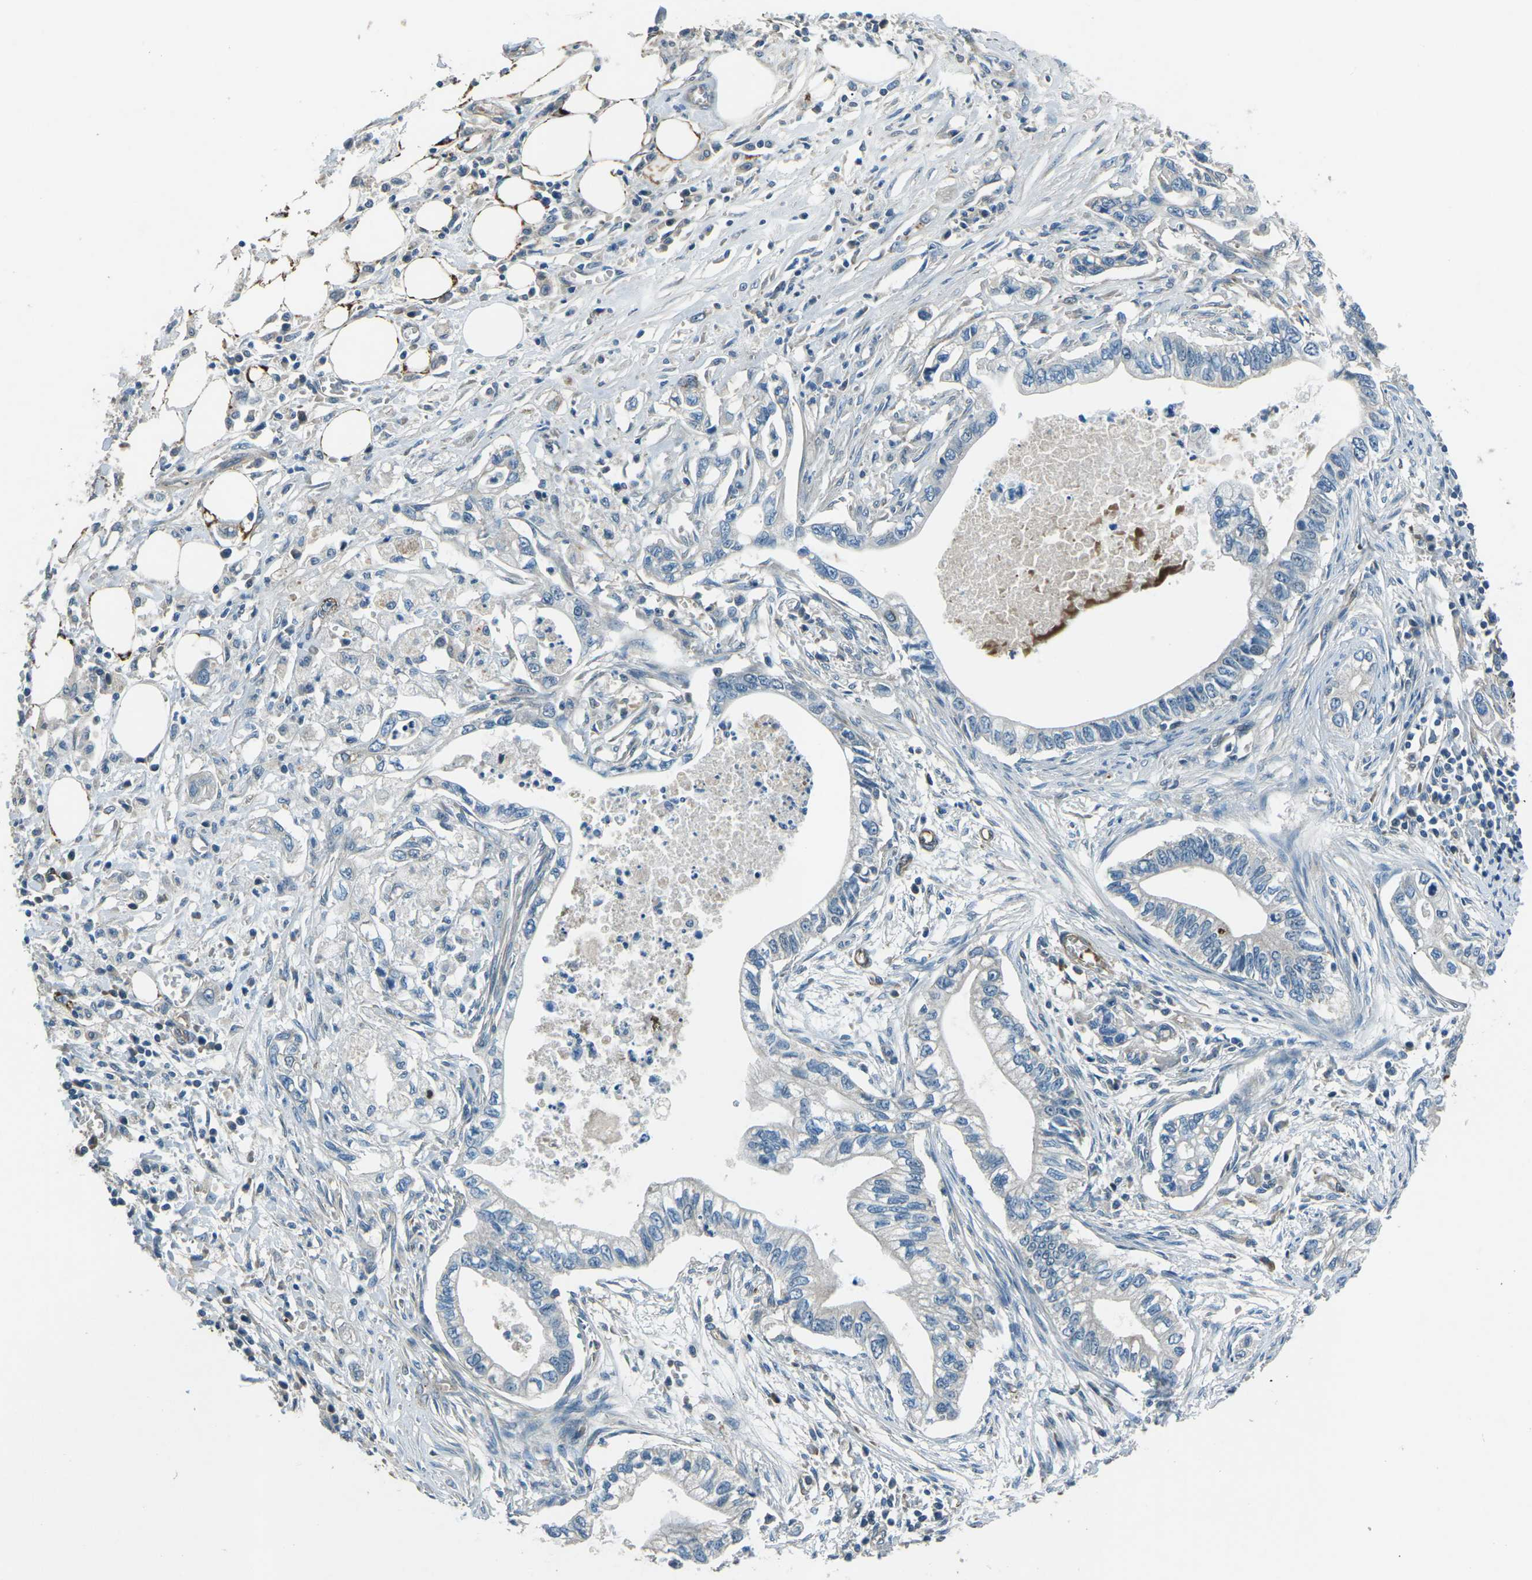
{"staining": {"intensity": "negative", "quantity": "none", "location": "none"}, "tissue": "pancreatic cancer", "cell_type": "Tumor cells", "image_type": "cancer", "snomed": [{"axis": "morphology", "description": "Adenocarcinoma, NOS"}, {"axis": "topography", "description": "Pancreas"}], "caption": "Tumor cells are negative for brown protein staining in pancreatic cancer.", "gene": "AFAP1", "patient": {"sex": "male", "age": 56}}